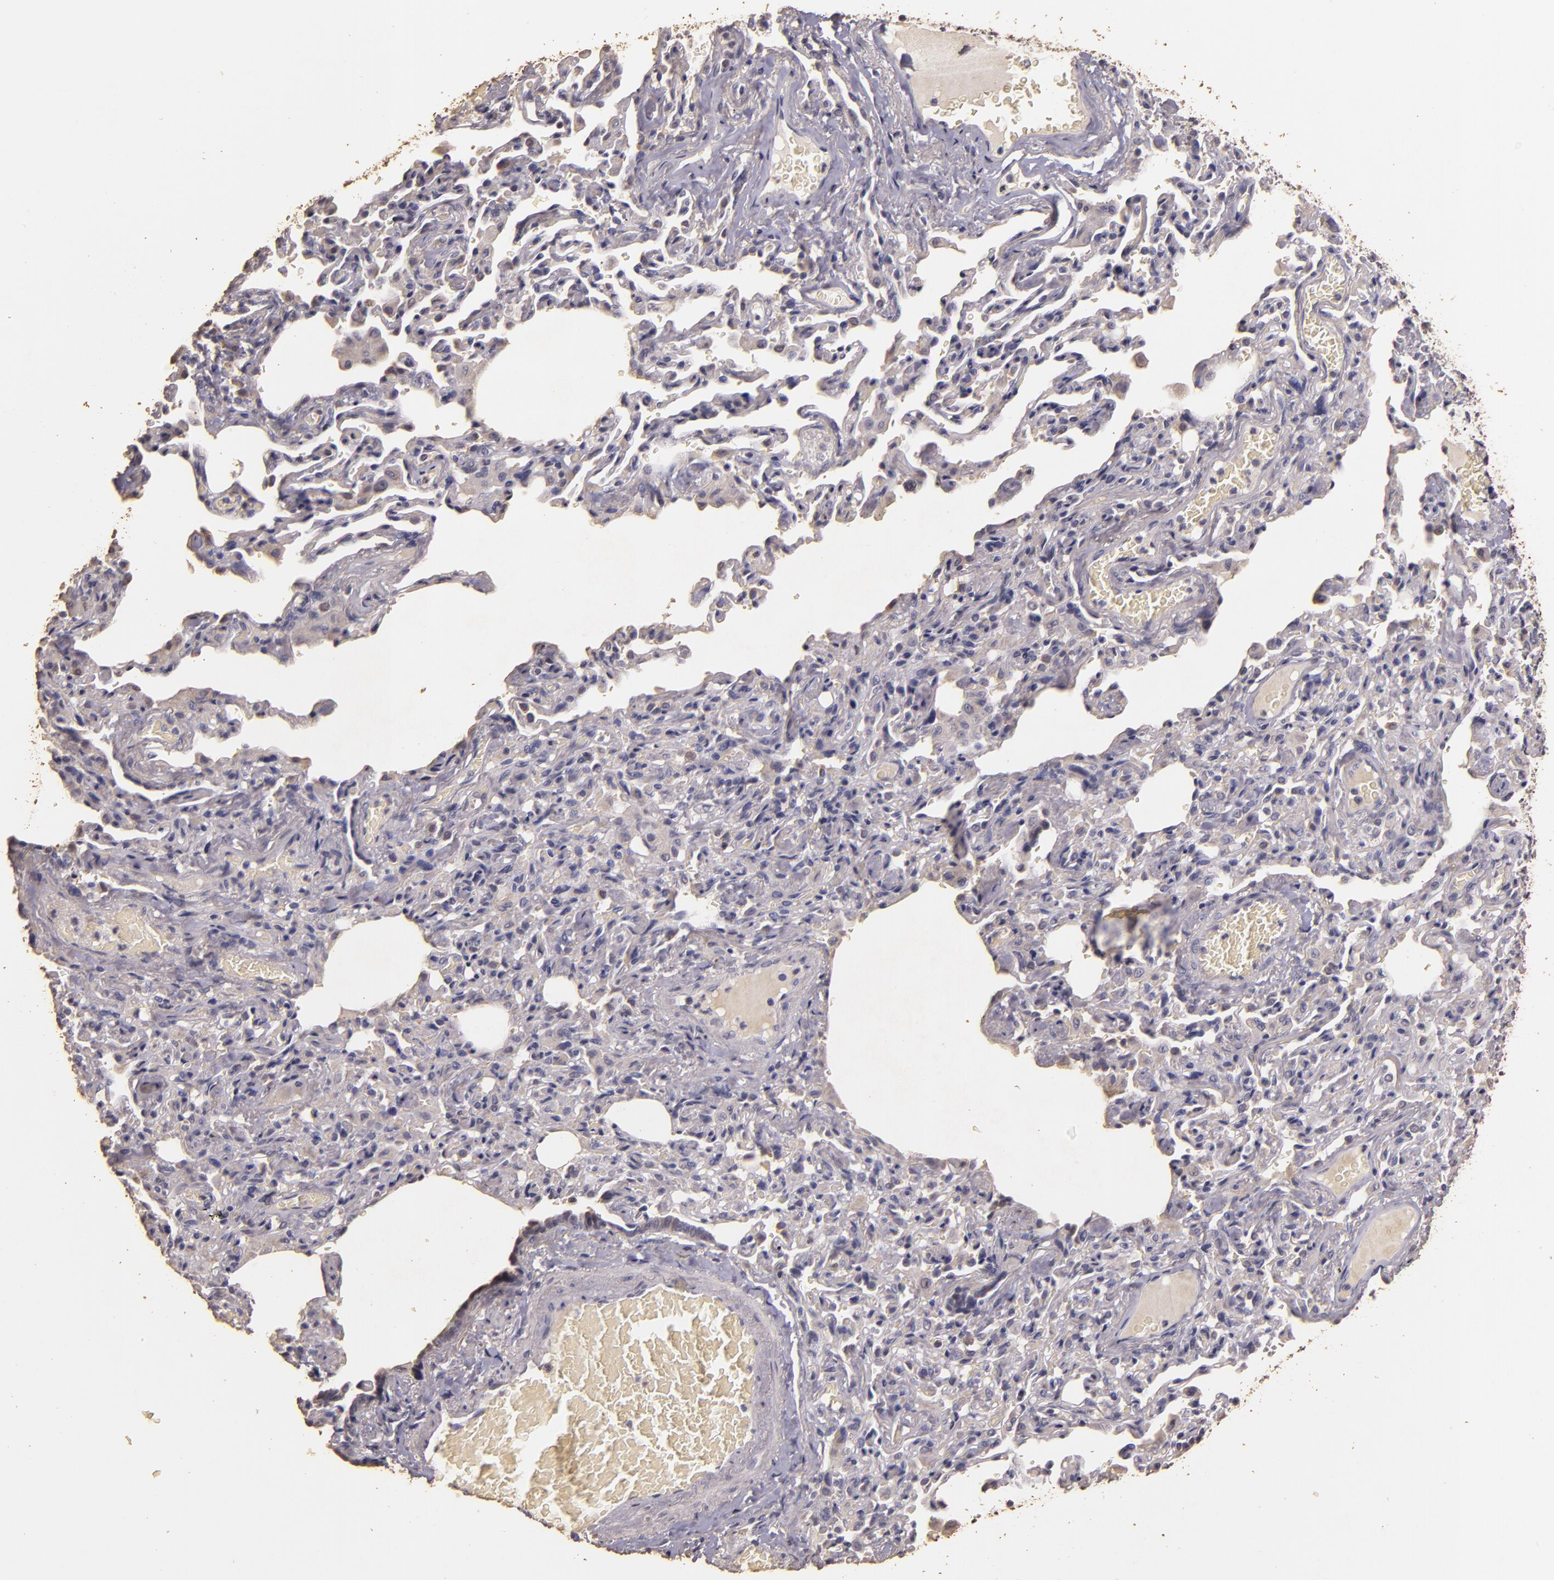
{"staining": {"intensity": "negative", "quantity": "none", "location": "none"}, "tissue": "bronchus", "cell_type": "Respiratory epithelial cells", "image_type": "normal", "snomed": [{"axis": "morphology", "description": "Normal tissue, NOS"}, {"axis": "topography", "description": "Cartilage tissue"}, {"axis": "topography", "description": "Bronchus"}, {"axis": "topography", "description": "Lung"}], "caption": "High power microscopy photomicrograph of an IHC micrograph of benign bronchus, revealing no significant positivity in respiratory epithelial cells.", "gene": "BCL2L13", "patient": {"sex": "male", "age": 64}}